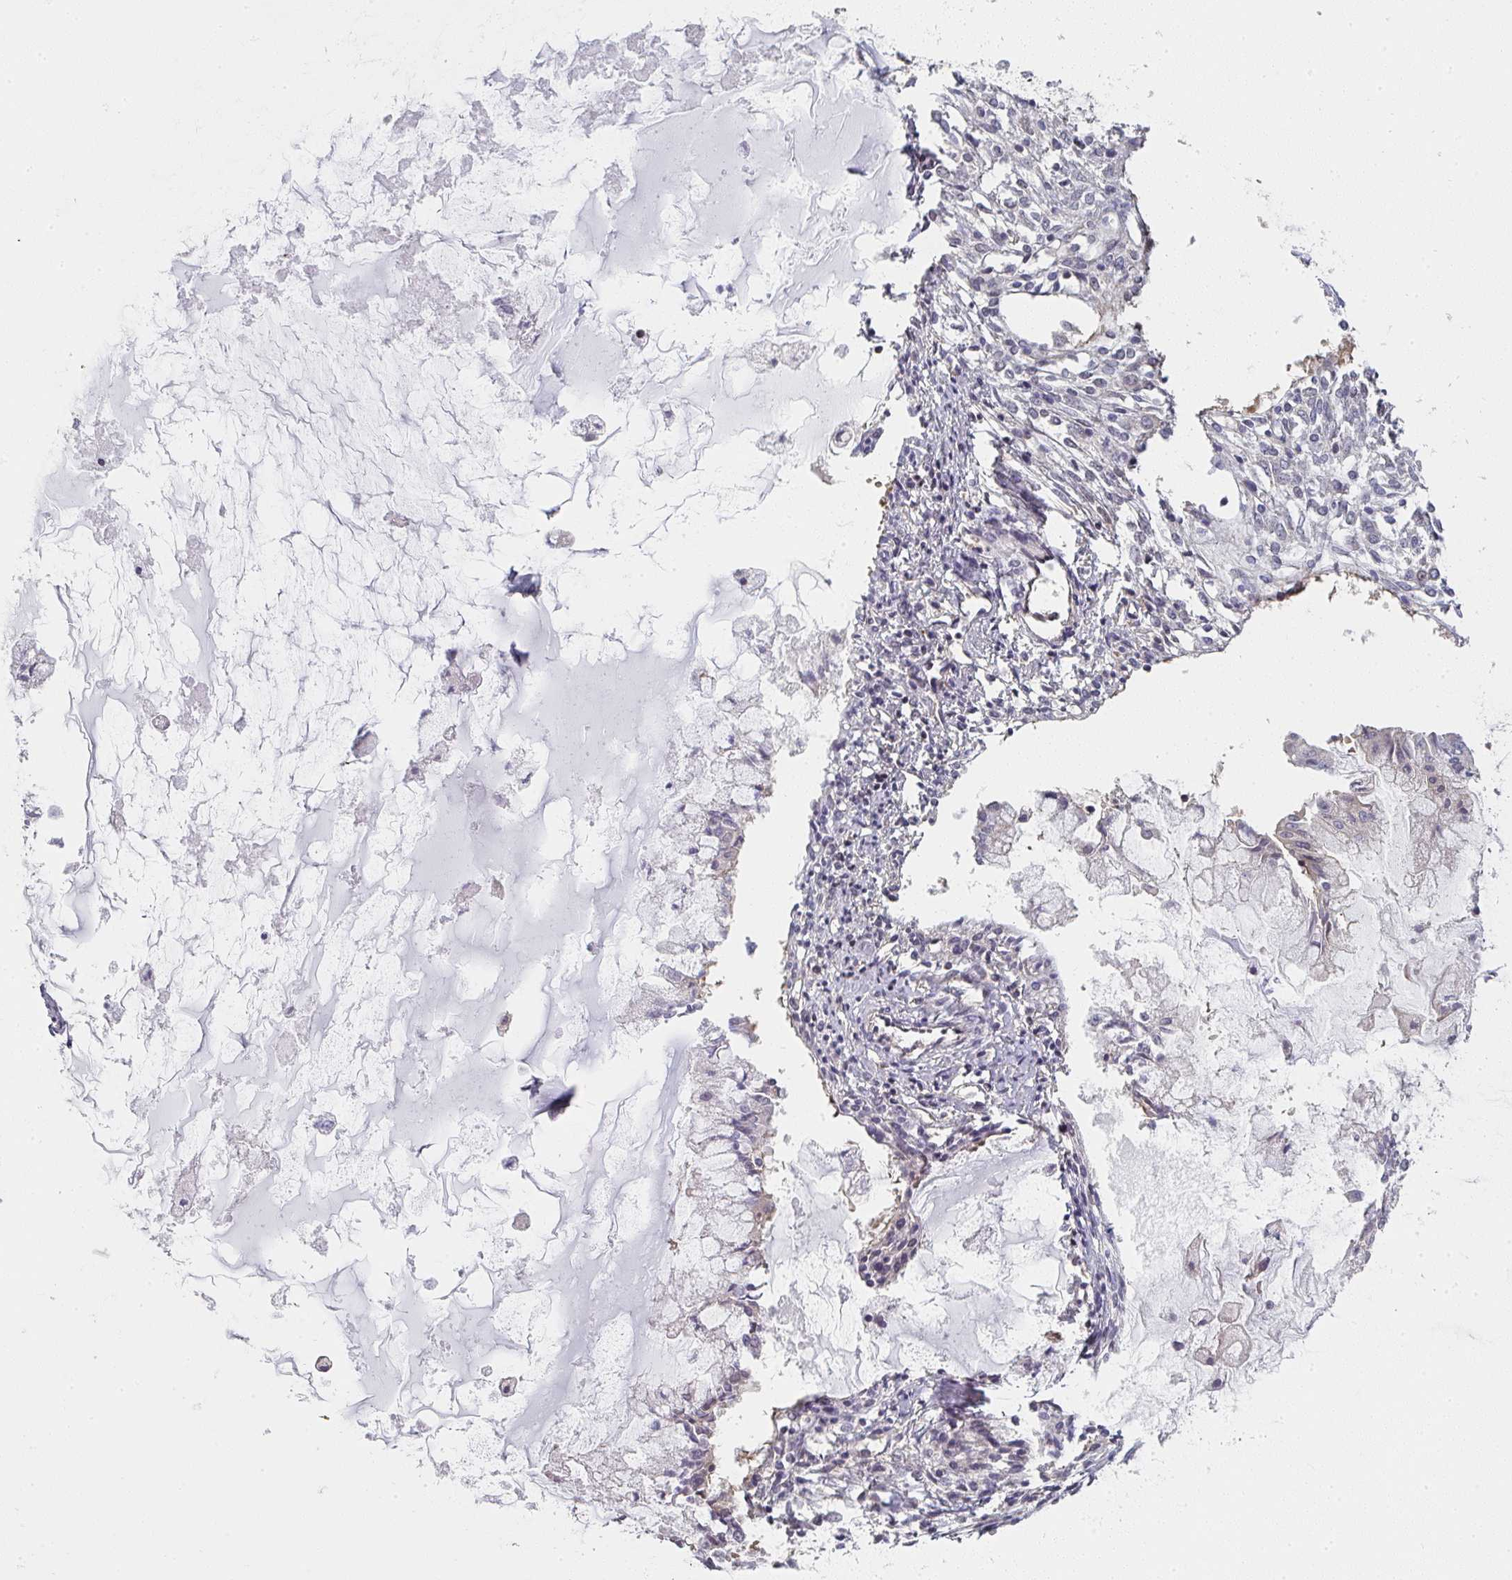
{"staining": {"intensity": "negative", "quantity": "none", "location": "none"}, "tissue": "ovarian cancer", "cell_type": "Tumor cells", "image_type": "cancer", "snomed": [{"axis": "morphology", "description": "Cystadenocarcinoma, mucinous, NOS"}, {"axis": "topography", "description": "Ovary"}], "caption": "This photomicrograph is of ovarian mucinous cystadenocarcinoma stained with immunohistochemistry (IHC) to label a protein in brown with the nuclei are counter-stained blue. There is no staining in tumor cells. Brightfield microscopy of immunohistochemistry stained with DAB (brown) and hematoxylin (blue), captured at high magnification.", "gene": "RANGRF", "patient": {"sex": "female", "age": 34}}